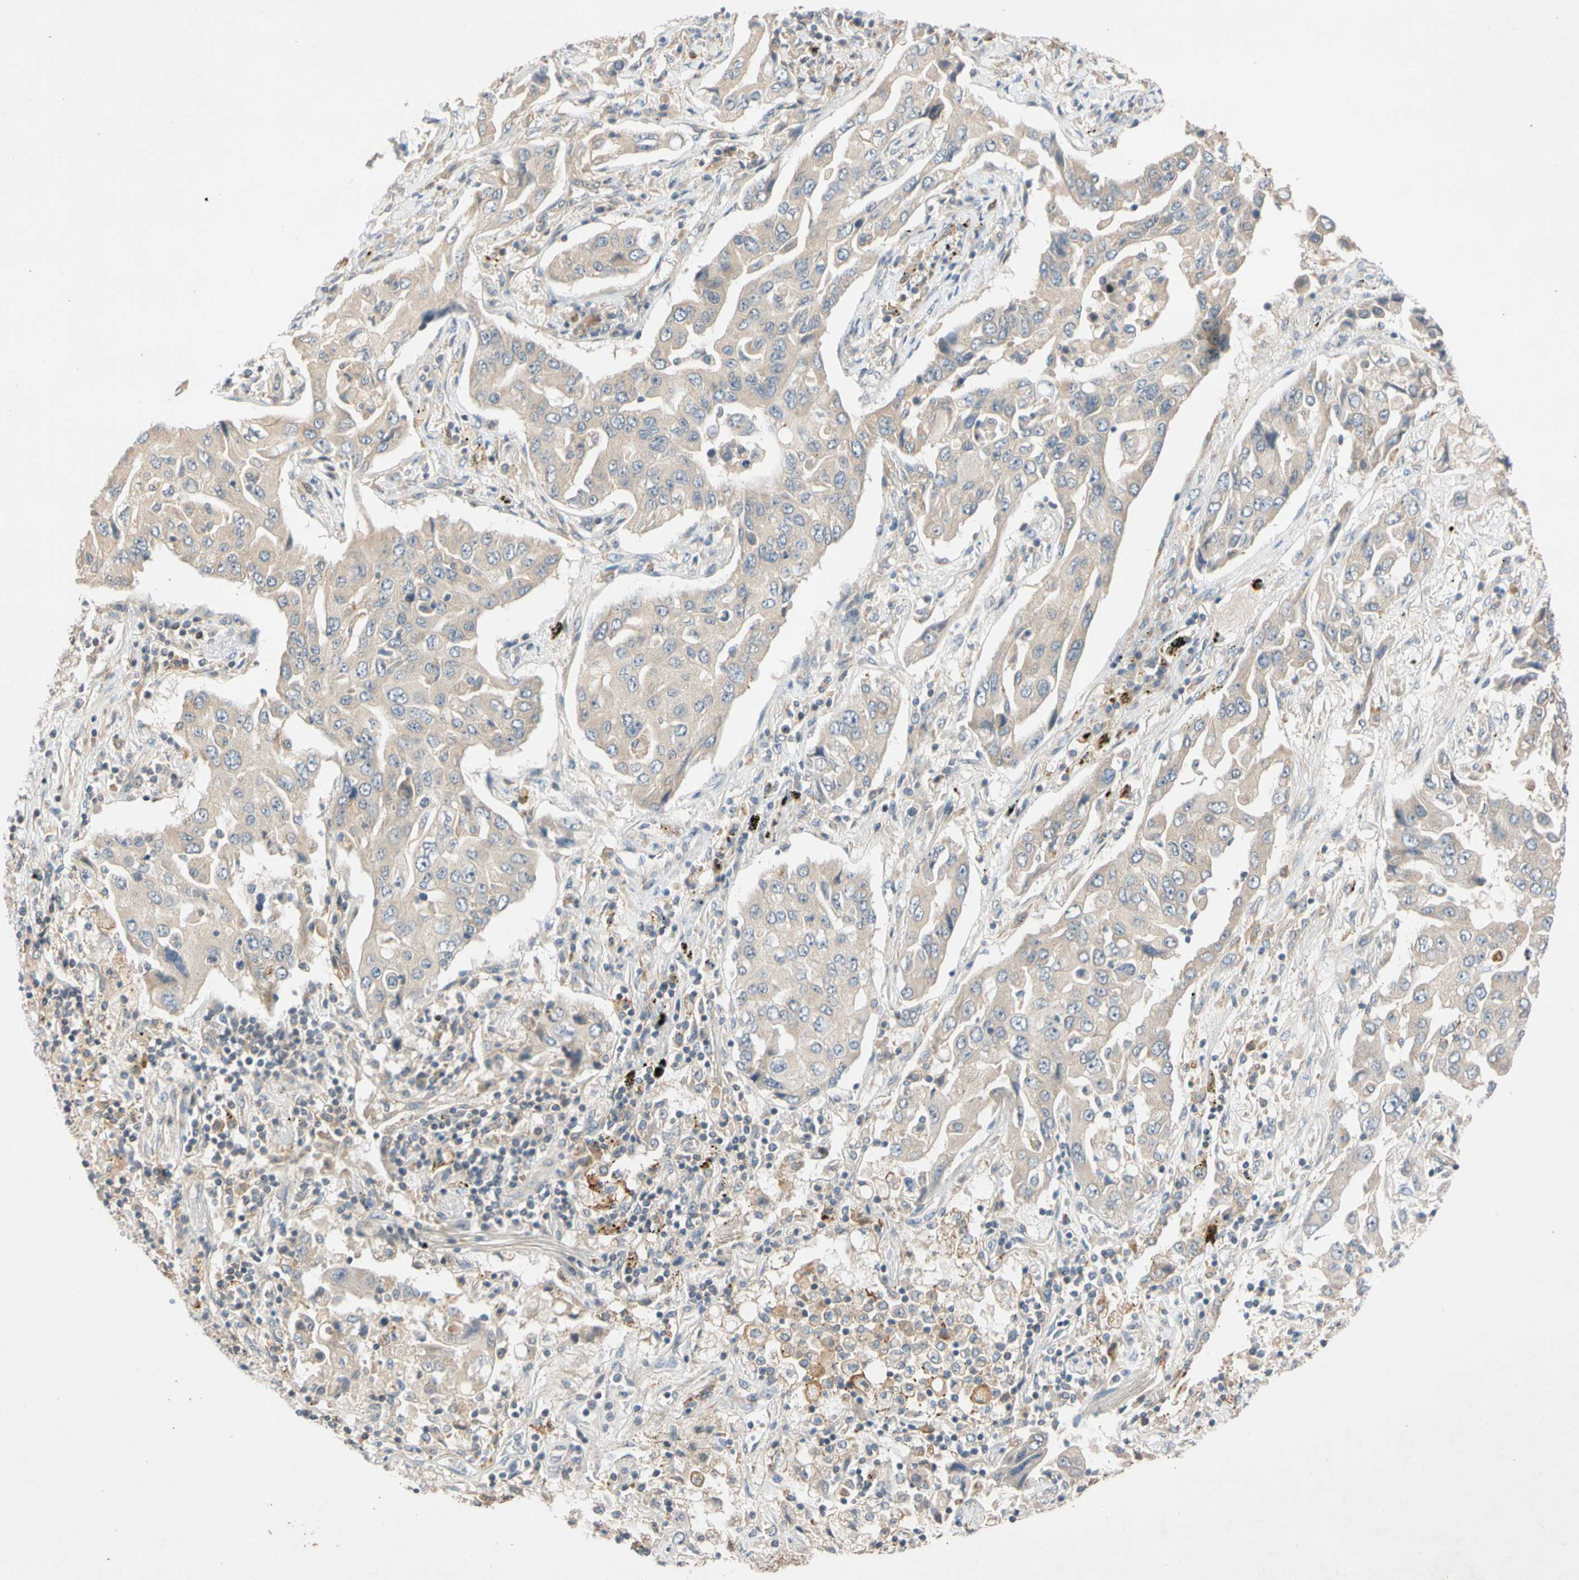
{"staining": {"intensity": "negative", "quantity": "none", "location": "none"}, "tissue": "lung cancer", "cell_type": "Tumor cells", "image_type": "cancer", "snomed": [{"axis": "morphology", "description": "Adenocarcinoma, NOS"}, {"axis": "topography", "description": "Lung"}], "caption": "Human lung cancer stained for a protein using immunohistochemistry (IHC) reveals no positivity in tumor cells.", "gene": "CNST", "patient": {"sex": "female", "age": 65}}